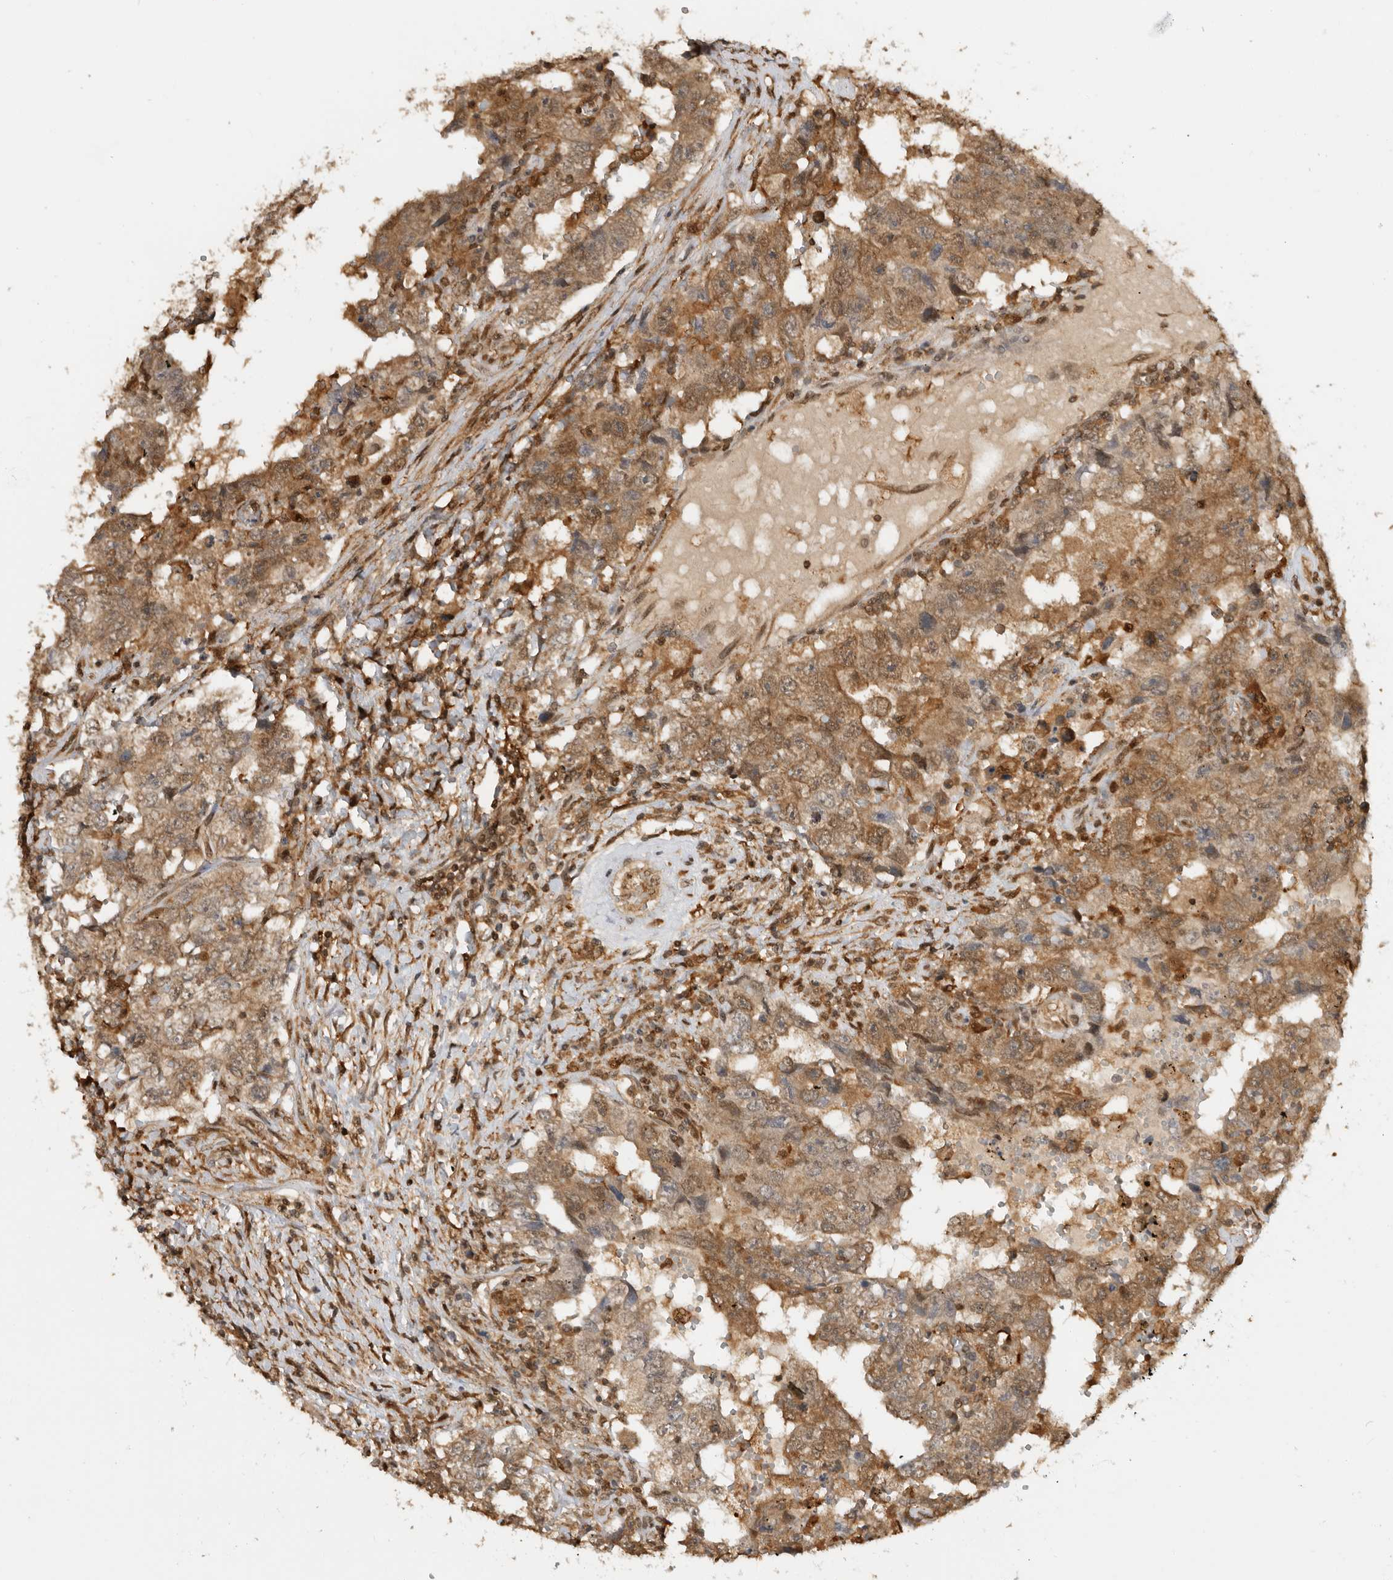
{"staining": {"intensity": "moderate", "quantity": ">75%", "location": "cytoplasmic/membranous,nuclear"}, "tissue": "testis cancer", "cell_type": "Tumor cells", "image_type": "cancer", "snomed": [{"axis": "morphology", "description": "Carcinoma, Embryonal, NOS"}, {"axis": "topography", "description": "Testis"}], "caption": "Brown immunohistochemical staining in testis embryonal carcinoma displays moderate cytoplasmic/membranous and nuclear staining in about >75% of tumor cells.", "gene": "ADPRS", "patient": {"sex": "male", "age": 26}}